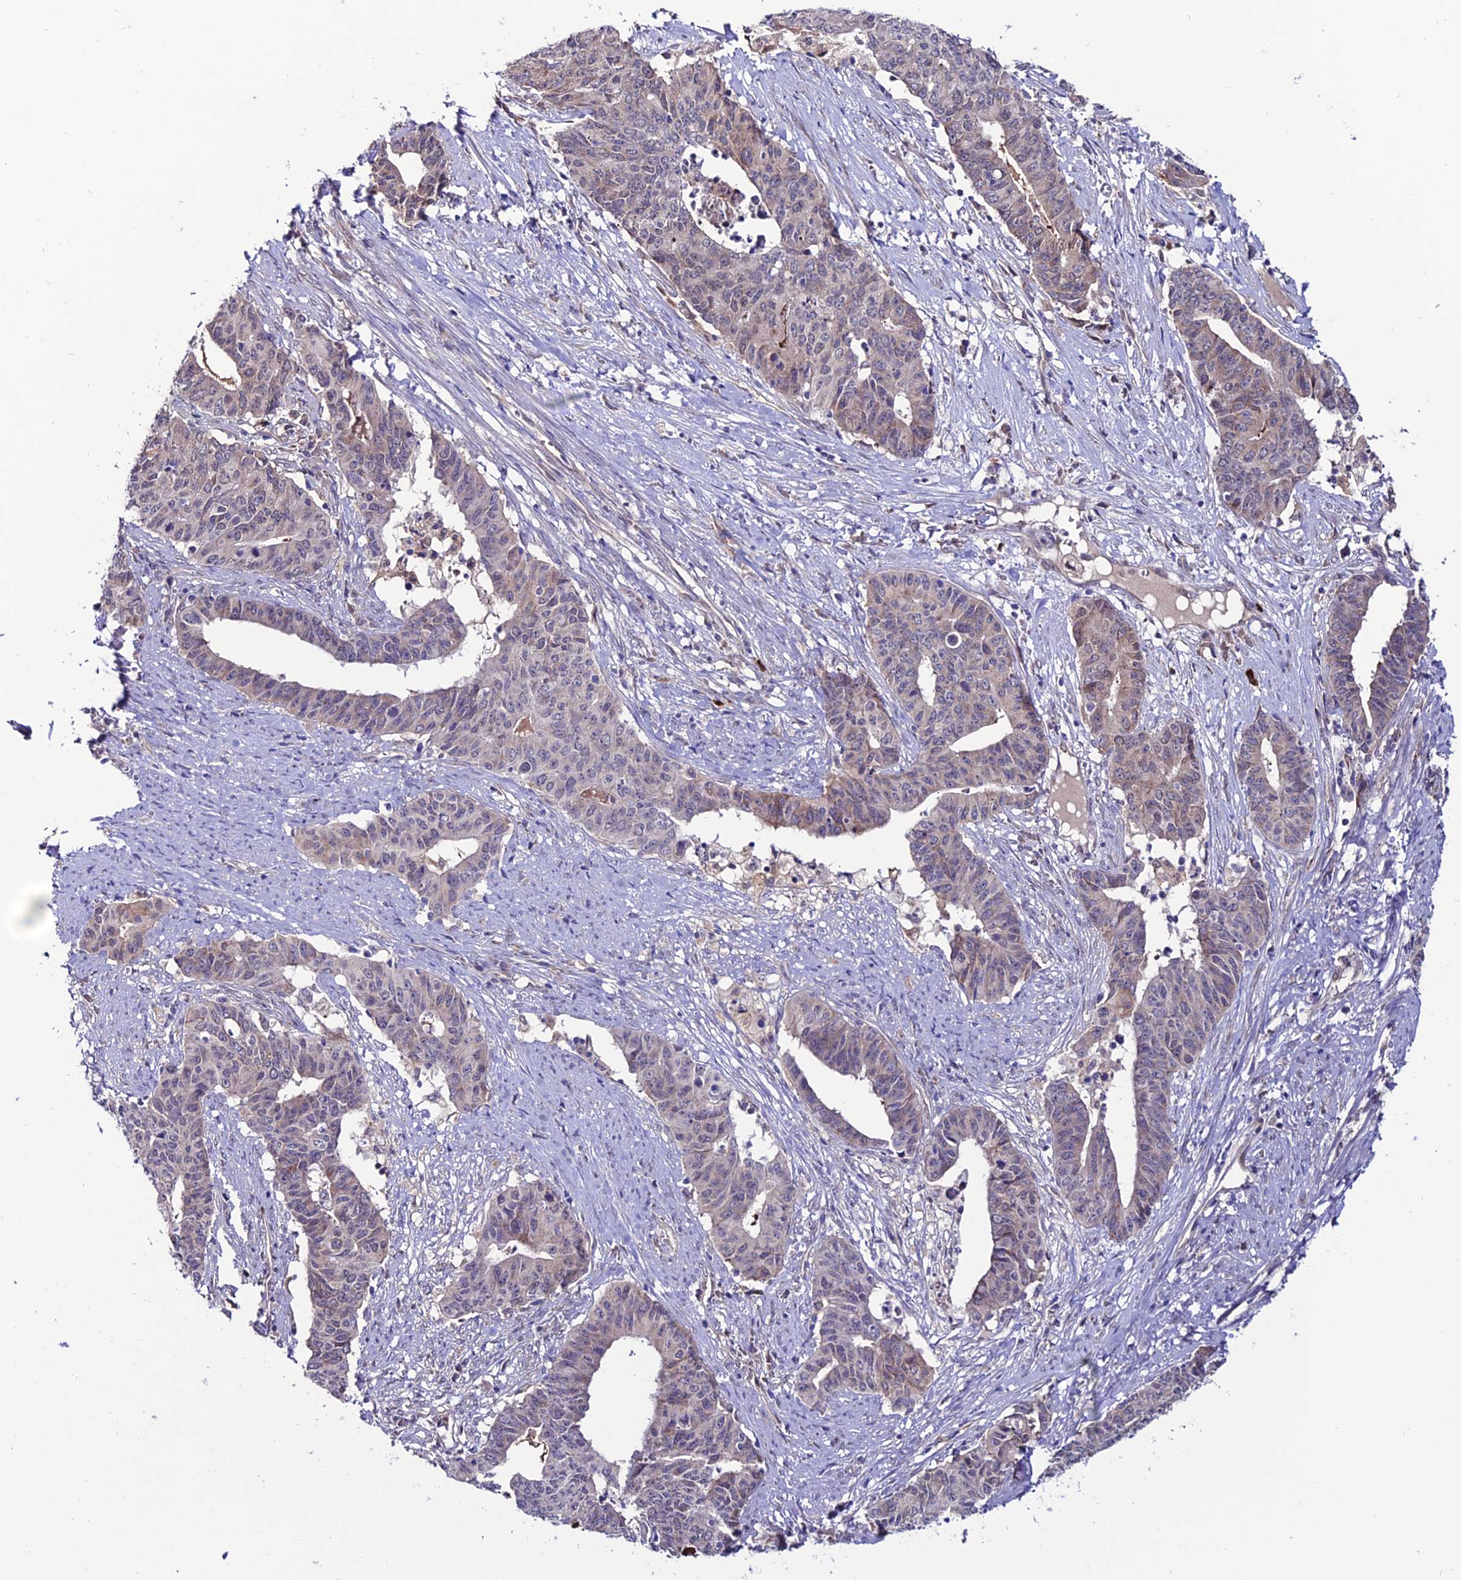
{"staining": {"intensity": "weak", "quantity": "<25%", "location": "cytoplasmic/membranous"}, "tissue": "endometrial cancer", "cell_type": "Tumor cells", "image_type": "cancer", "snomed": [{"axis": "morphology", "description": "Adenocarcinoma, NOS"}, {"axis": "topography", "description": "Endometrium"}], "caption": "Adenocarcinoma (endometrial) was stained to show a protein in brown. There is no significant positivity in tumor cells.", "gene": "FZD8", "patient": {"sex": "female", "age": 59}}